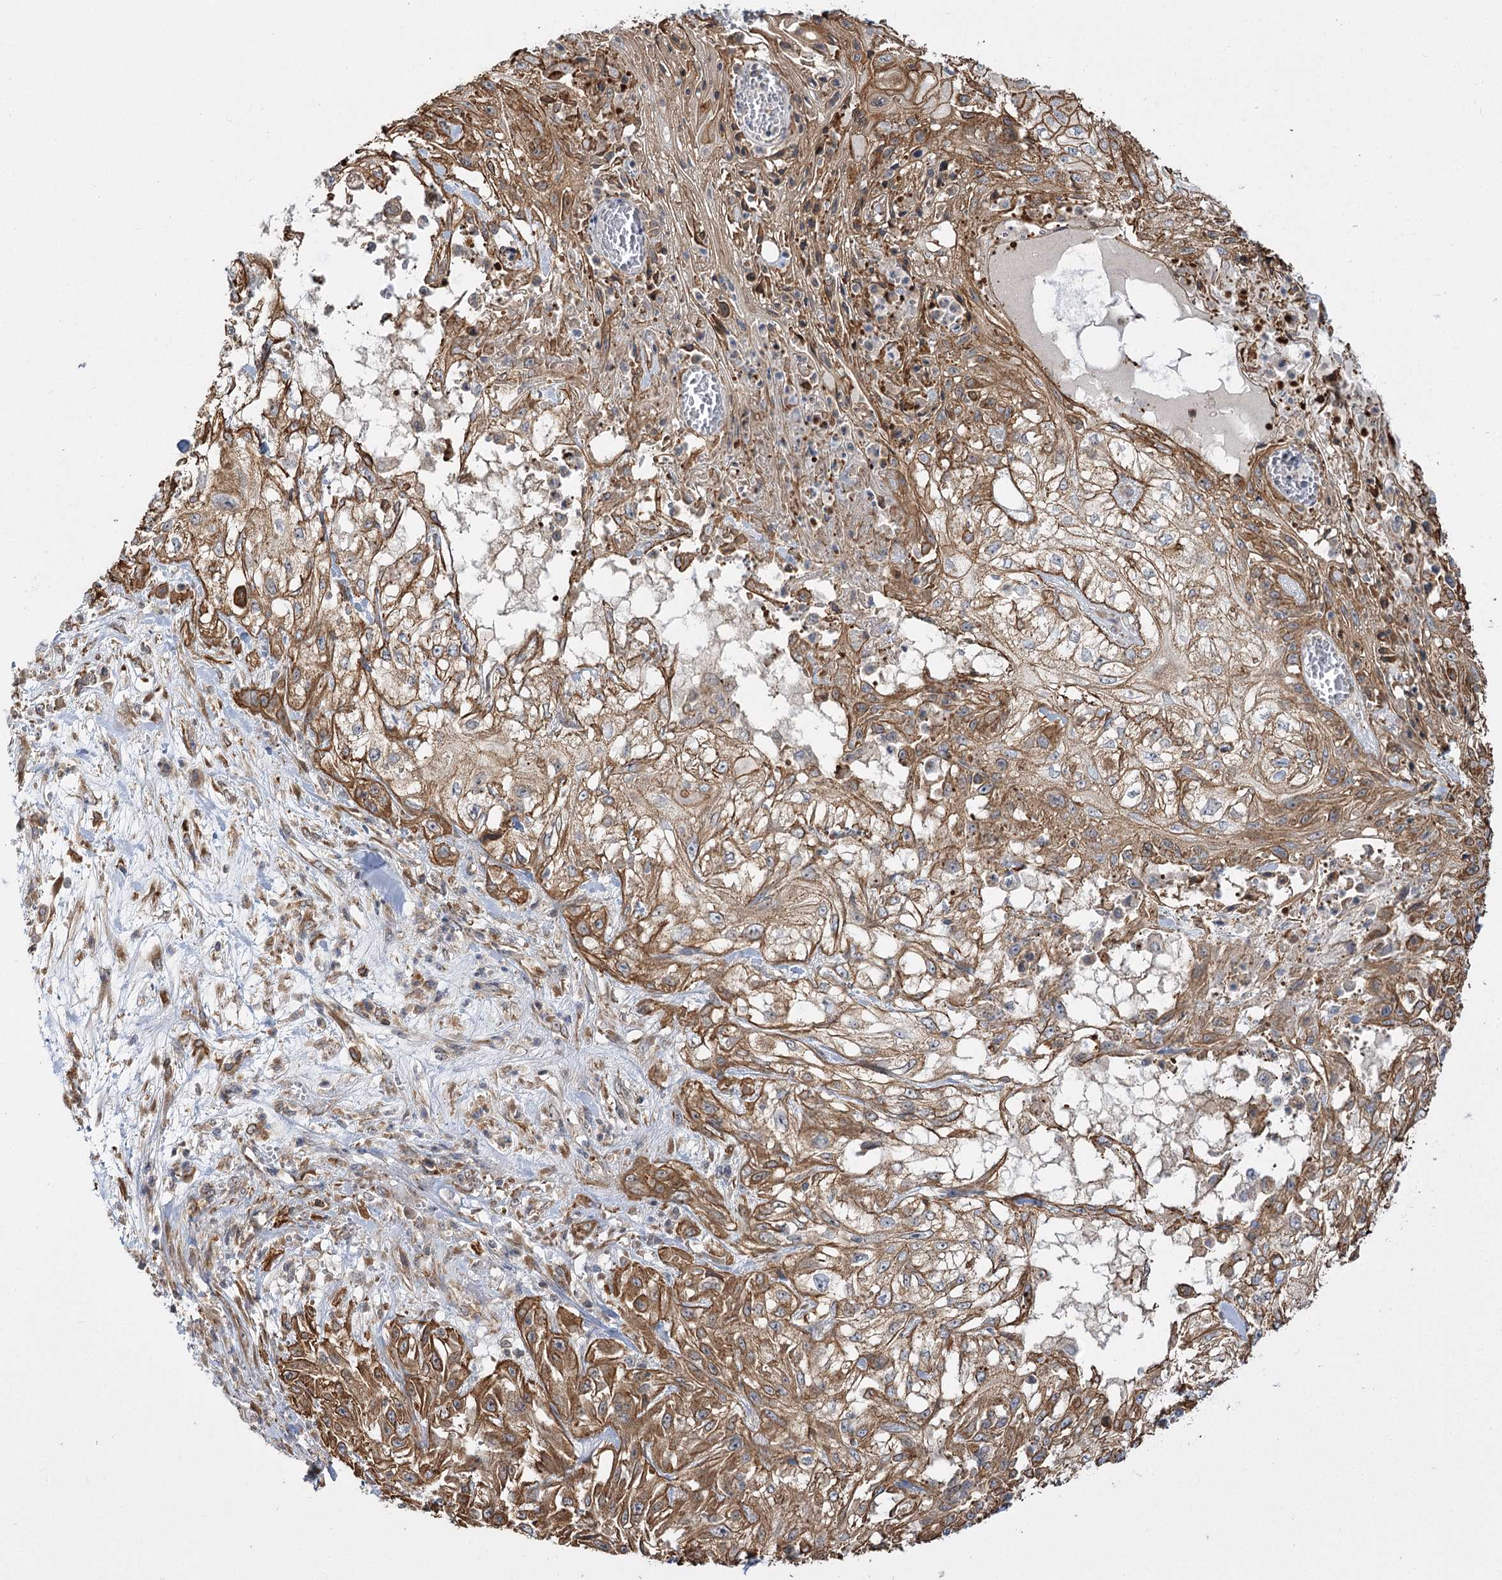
{"staining": {"intensity": "moderate", "quantity": ">75%", "location": "cytoplasmic/membranous"}, "tissue": "skin cancer", "cell_type": "Tumor cells", "image_type": "cancer", "snomed": [{"axis": "morphology", "description": "Squamous cell carcinoma, NOS"}, {"axis": "morphology", "description": "Squamous cell carcinoma, metastatic, NOS"}, {"axis": "topography", "description": "Skin"}, {"axis": "topography", "description": "Lymph node"}], "caption": "Skin squamous cell carcinoma stained with a protein marker demonstrates moderate staining in tumor cells.", "gene": "SH3BP5L", "patient": {"sex": "male", "age": 75}}